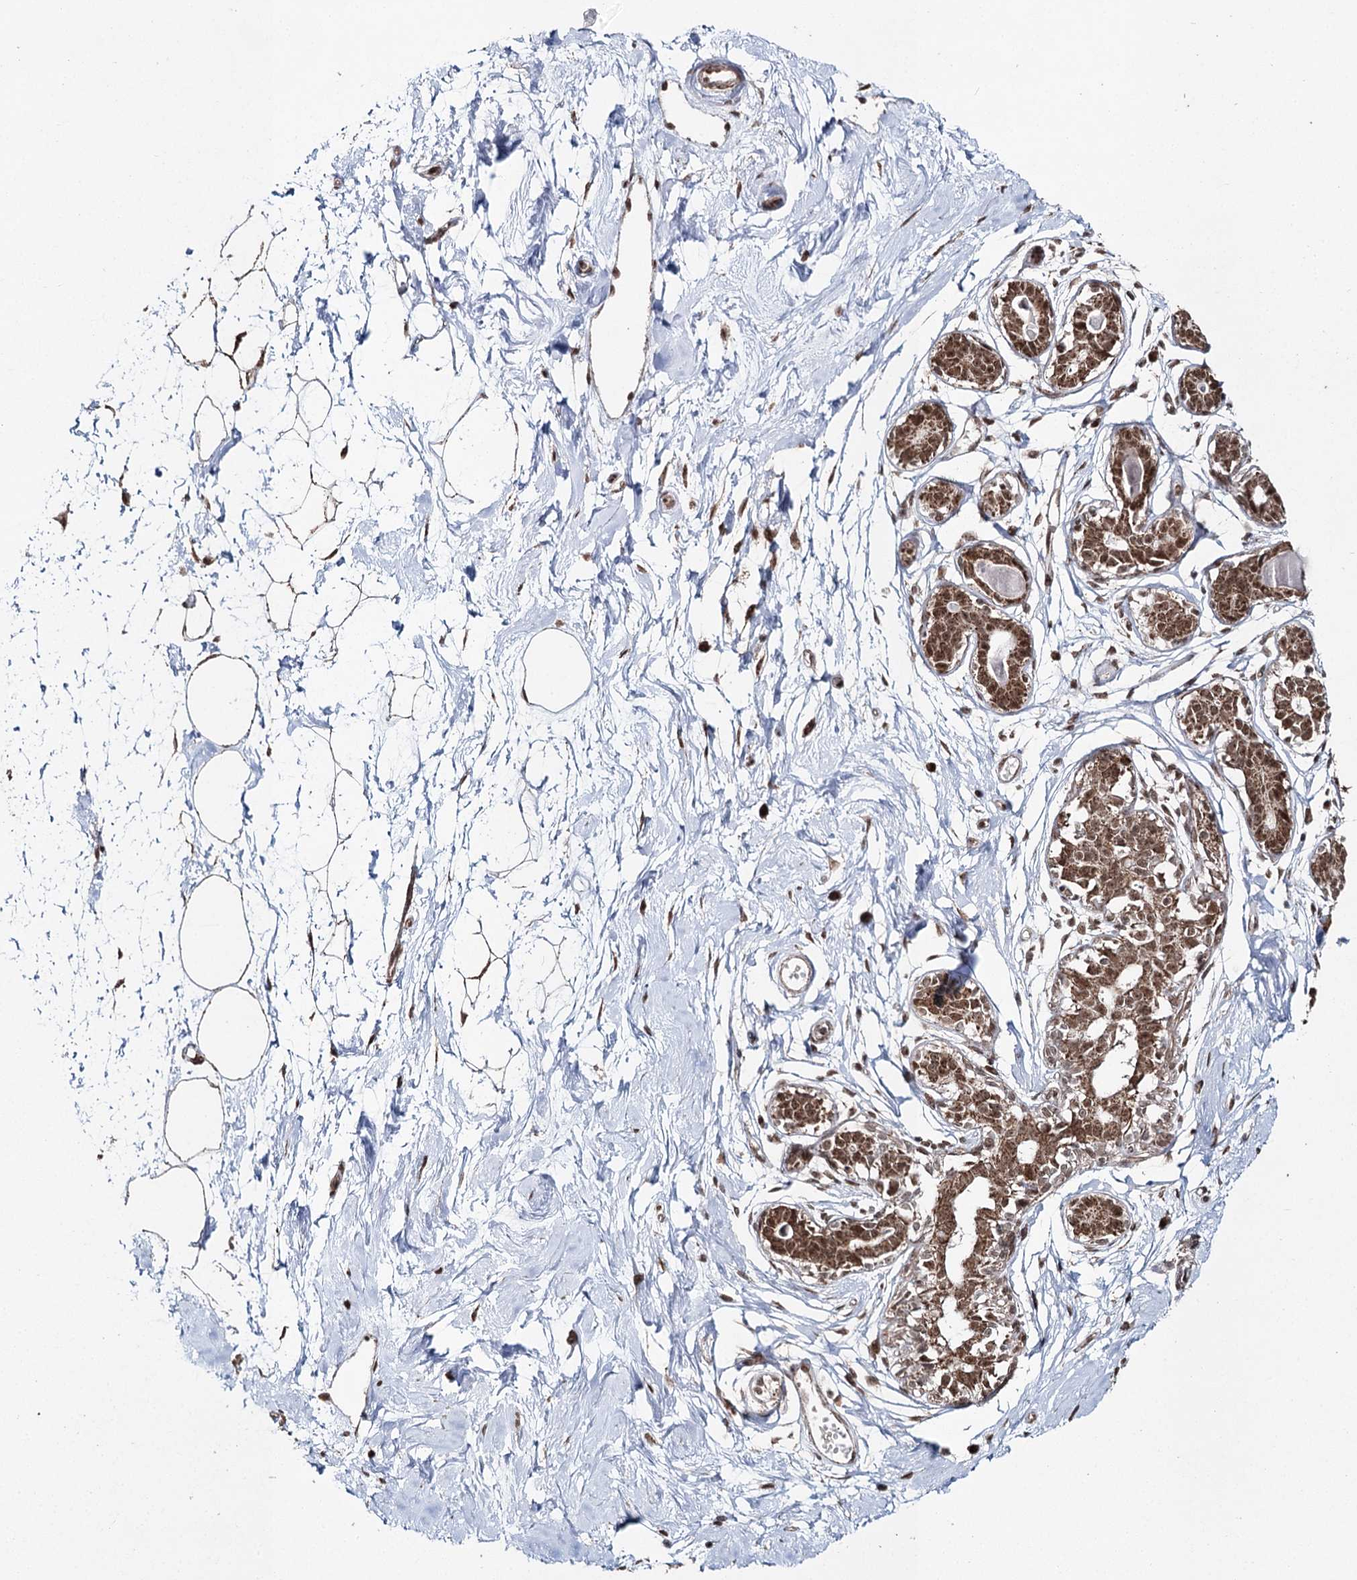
{"staining": {"intensity": "moderate", "quantity": "25%-75%", "location": "cytoplasmic/membranous,nuclear"}, "tissue": "breast", "cell_type": "Adipocytes", "image_type": "normal", "snomed": [{"axis": "morphology", "description": "Normal tissue, NOS"}, {"axis": "topography", "description": "Breast"}], "caption": "A histopathology image of breast stained for a protein shows moderate cytoplasmic/membranous,nuclear brown staining in adipocytes. The protein of interest is shown in brown color, while the nuclei are stained blue.", "gene": "PDHX", "patient": {"sex": "female", "age": 45}}